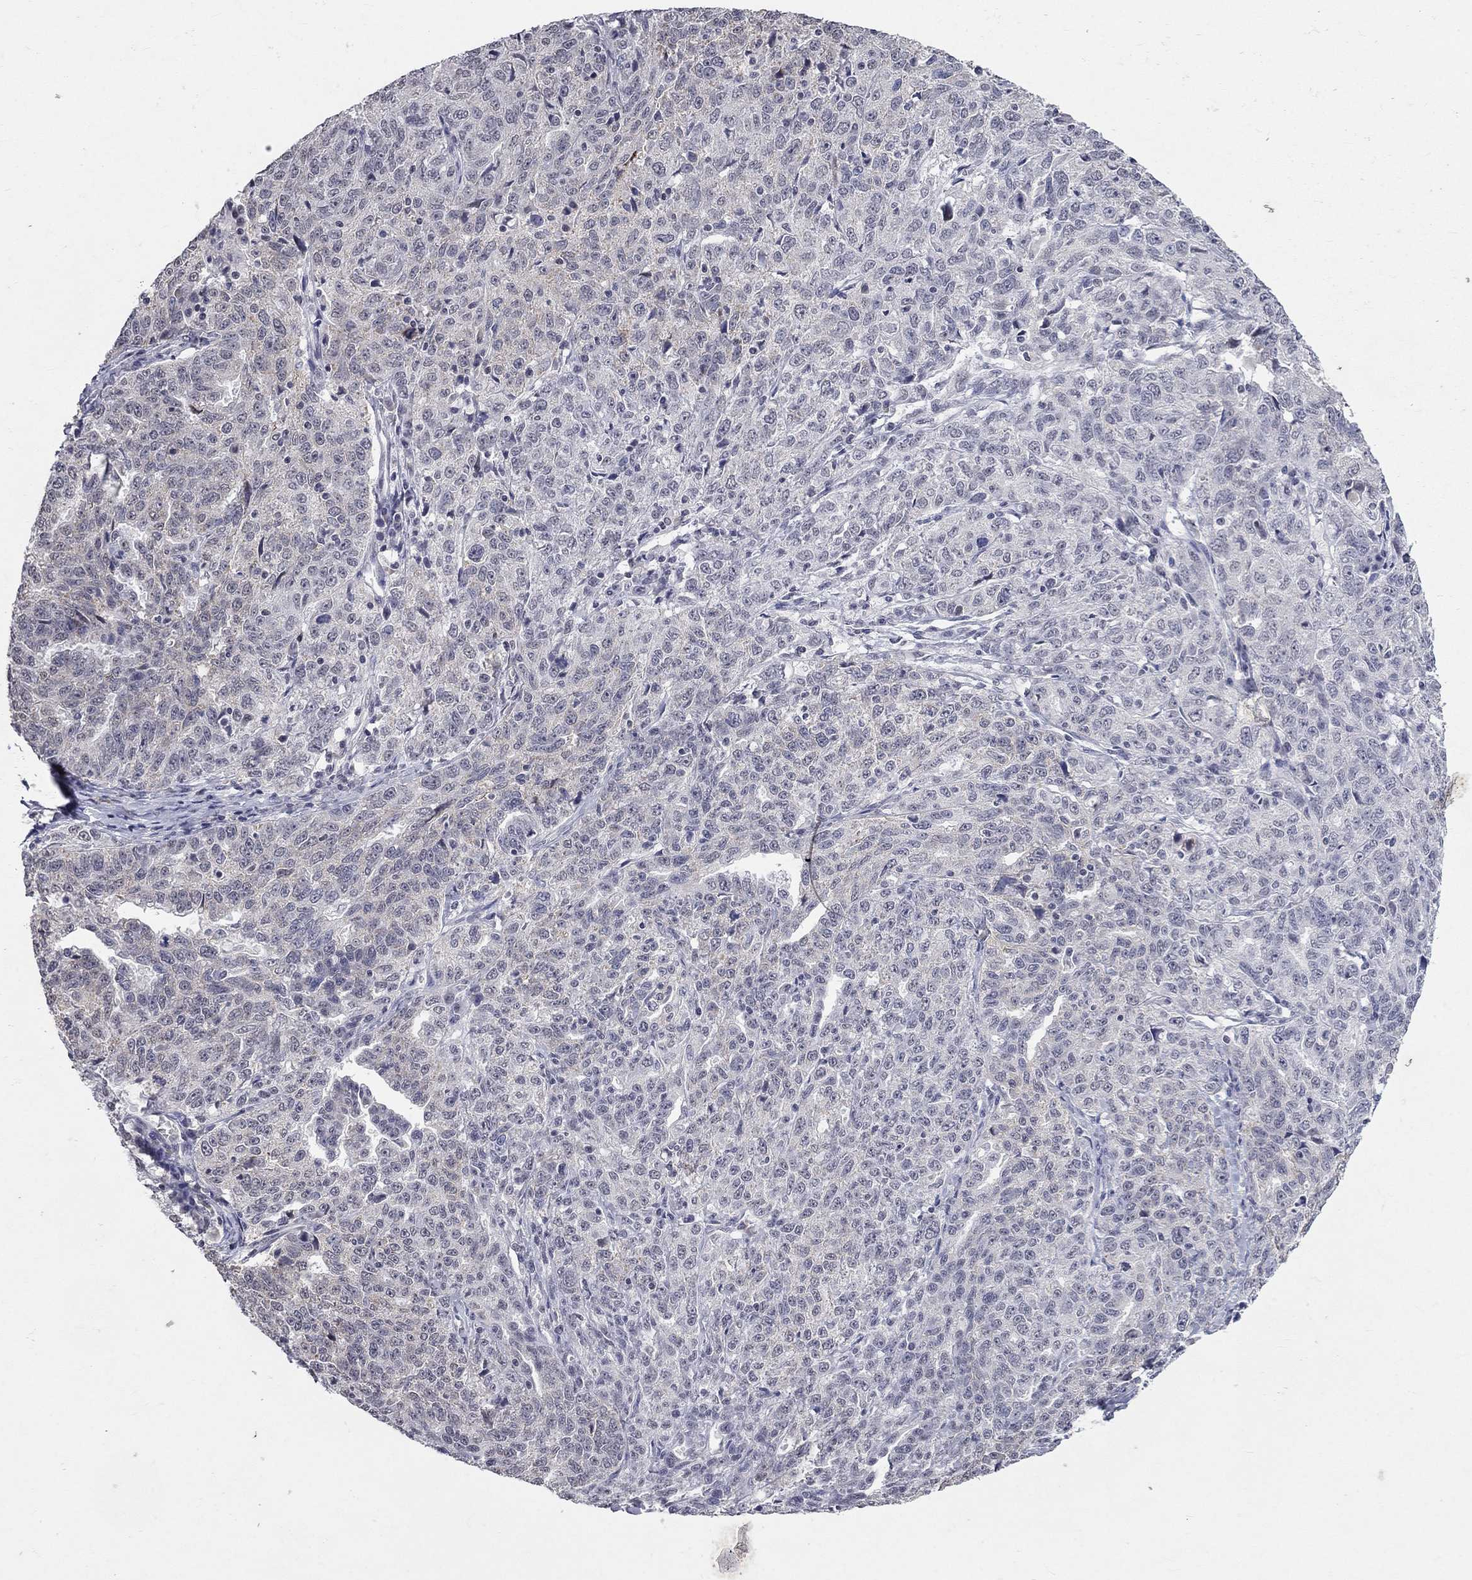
{"staining": {"intensity": "negative", "quantity": "none", "location": "none"}, "tissue": "ovarian cancer", "cell_type": "Tumor cells", "image_type": "cancer", "snomed": [{"axis": "morphology", "description": "Cystadenocarcinoma, serous, NOS"}, {"axis": "topography", "description": "Ovary"}], "caption": "Immunohistochemistry (IHC) micrograph of neoplastic tissue: ovarian cancer (serous cystadenocarcinoma) stained with DAB (3,3'-diaminobenzidine) shows no significant protein expression in tumor cells.", "gene": "TMEM143", "patient": {"sex": "female", "age": 71}}